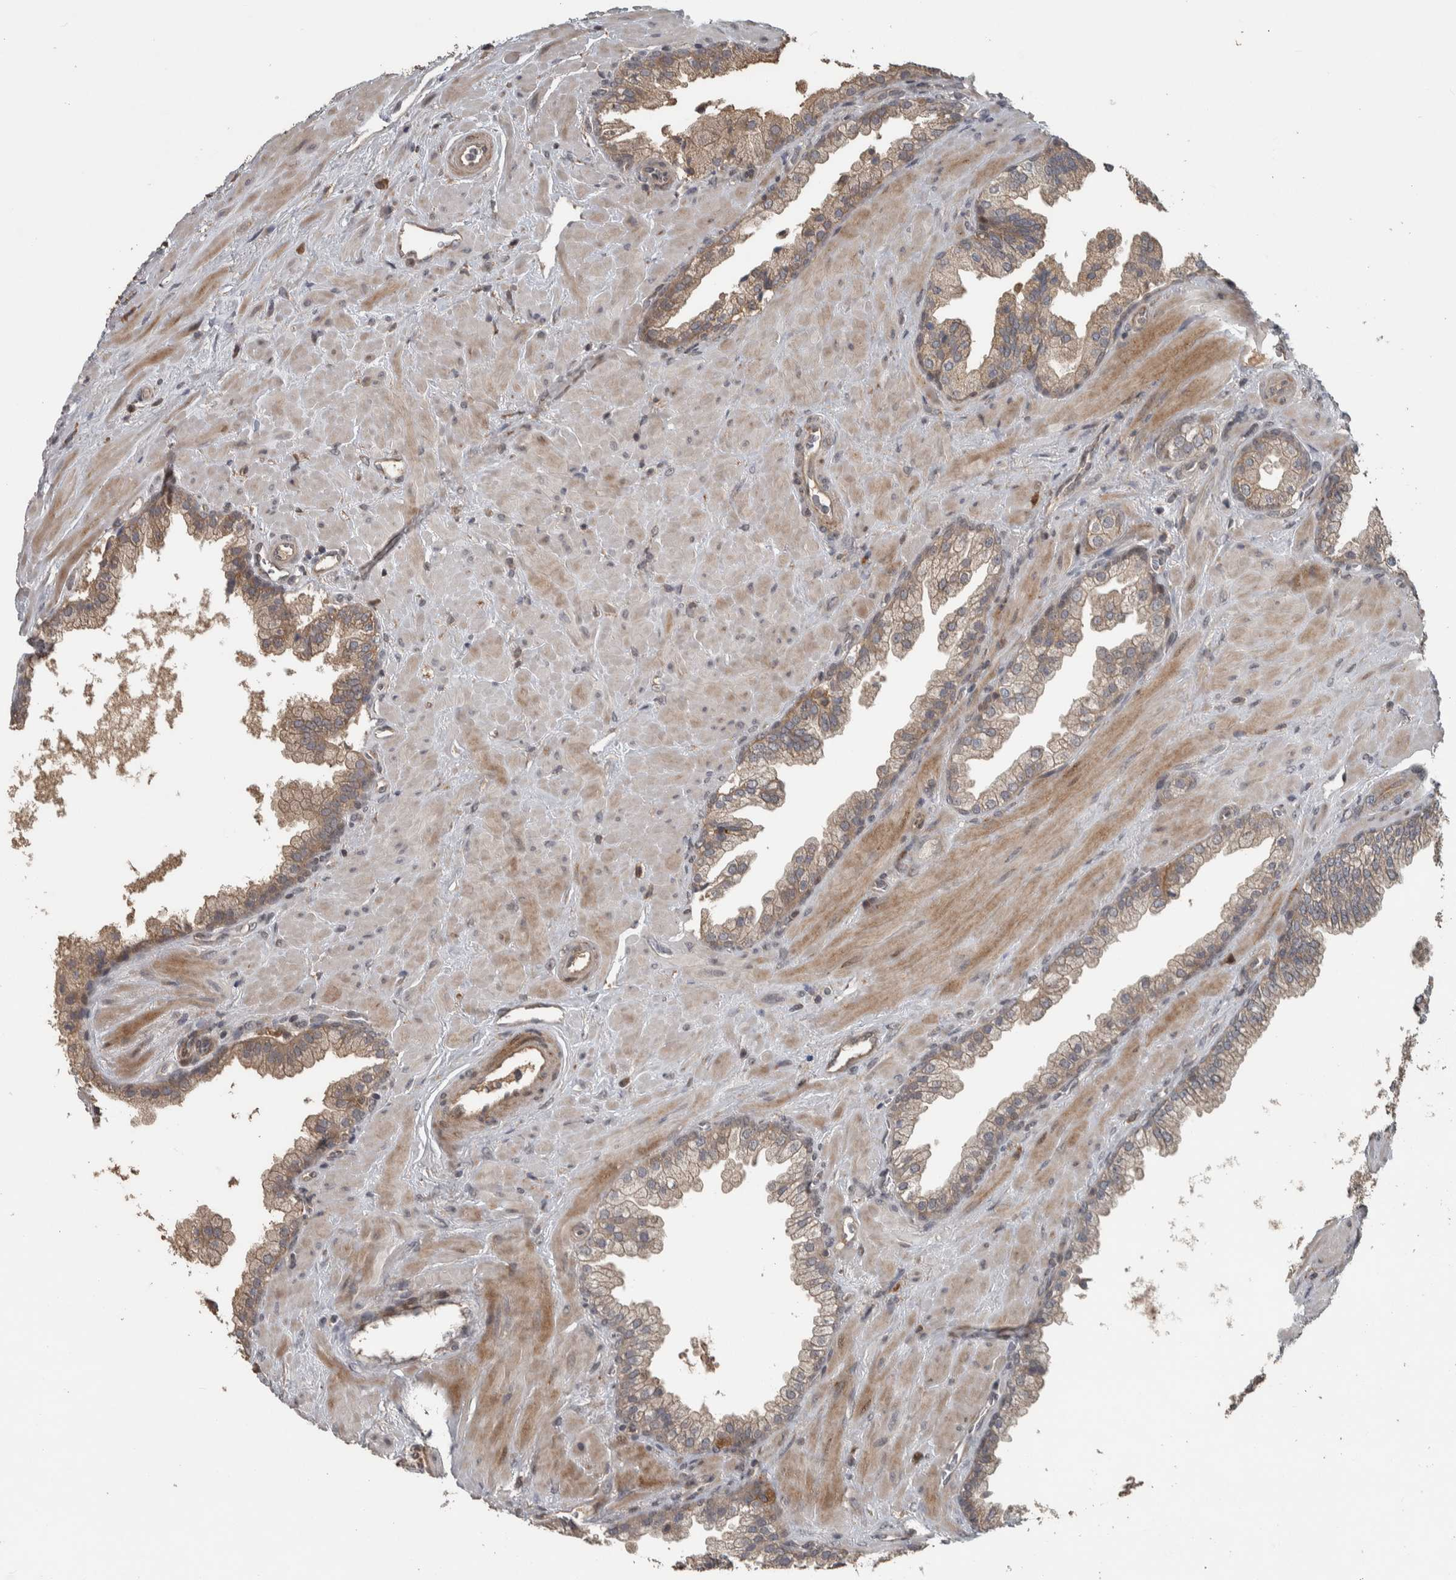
{"staining": {"intensity": "weak", "quantity": ">75%", "location": "cytoplasmic/membranous"}, "tissue": "prostate cancer", "cell_type": "Tumor cells", "image_type": "cancer", "snomed": [{"axis": "morphology", "description": "Adenocarcinoma, Low grade"}, {"axis": "topography", "description": "Prostate"}], "caption": "Prostate adenocarcinoma (low-grade) stained with IHC reveals weak cytoplasmic/membranous staining in about >75% of tumor cells. (DAB IHC with brightfield microscopy, high magnification).", "gene": "ERAL1", "patient": {"sex": "male", "age": 71}}